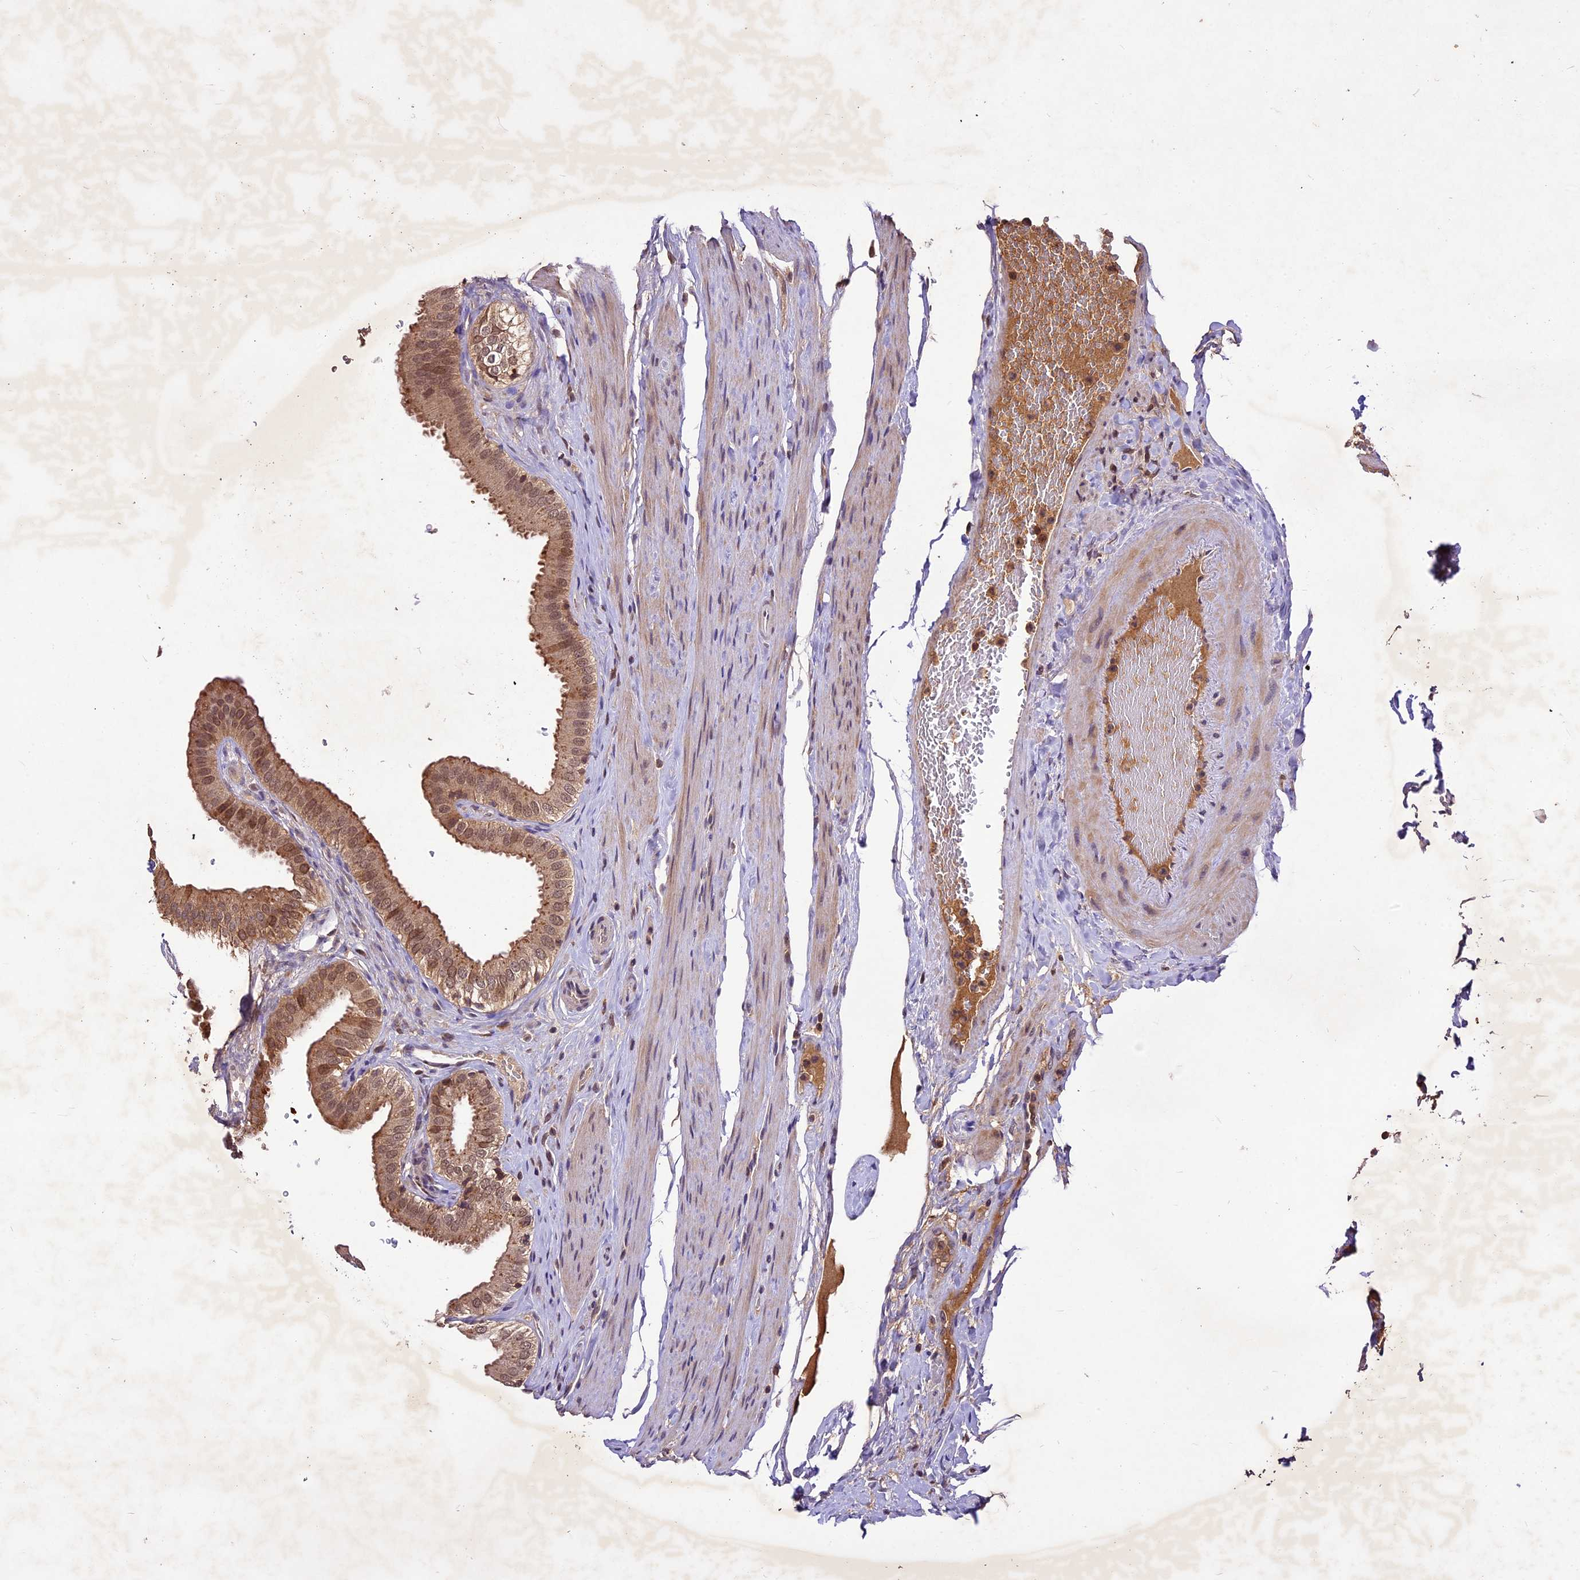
{"staining": {"intensity": "moderate", "quantity": ">75%", "location": "cytoplasmic/membranous,nuclear"}, "tissue": "gallbladder", "cell_type": "Glandular cells", "image_type": "normal", "snomed": [{"axis": "morphology", "description": "Normal tissue, NOS"}, {"axis": "topography", "description": "Gallbladder"}], "caption": "Moderate cytoplasmic/membranous,nuclear positivity is identified in about >75% of glandular cells in benign gallbladder. (brown staining indicates protein expression, while blue staining denotes nuclei).", "gene": "ATP10A", "patient": {"sex": "female", "age": 61}}